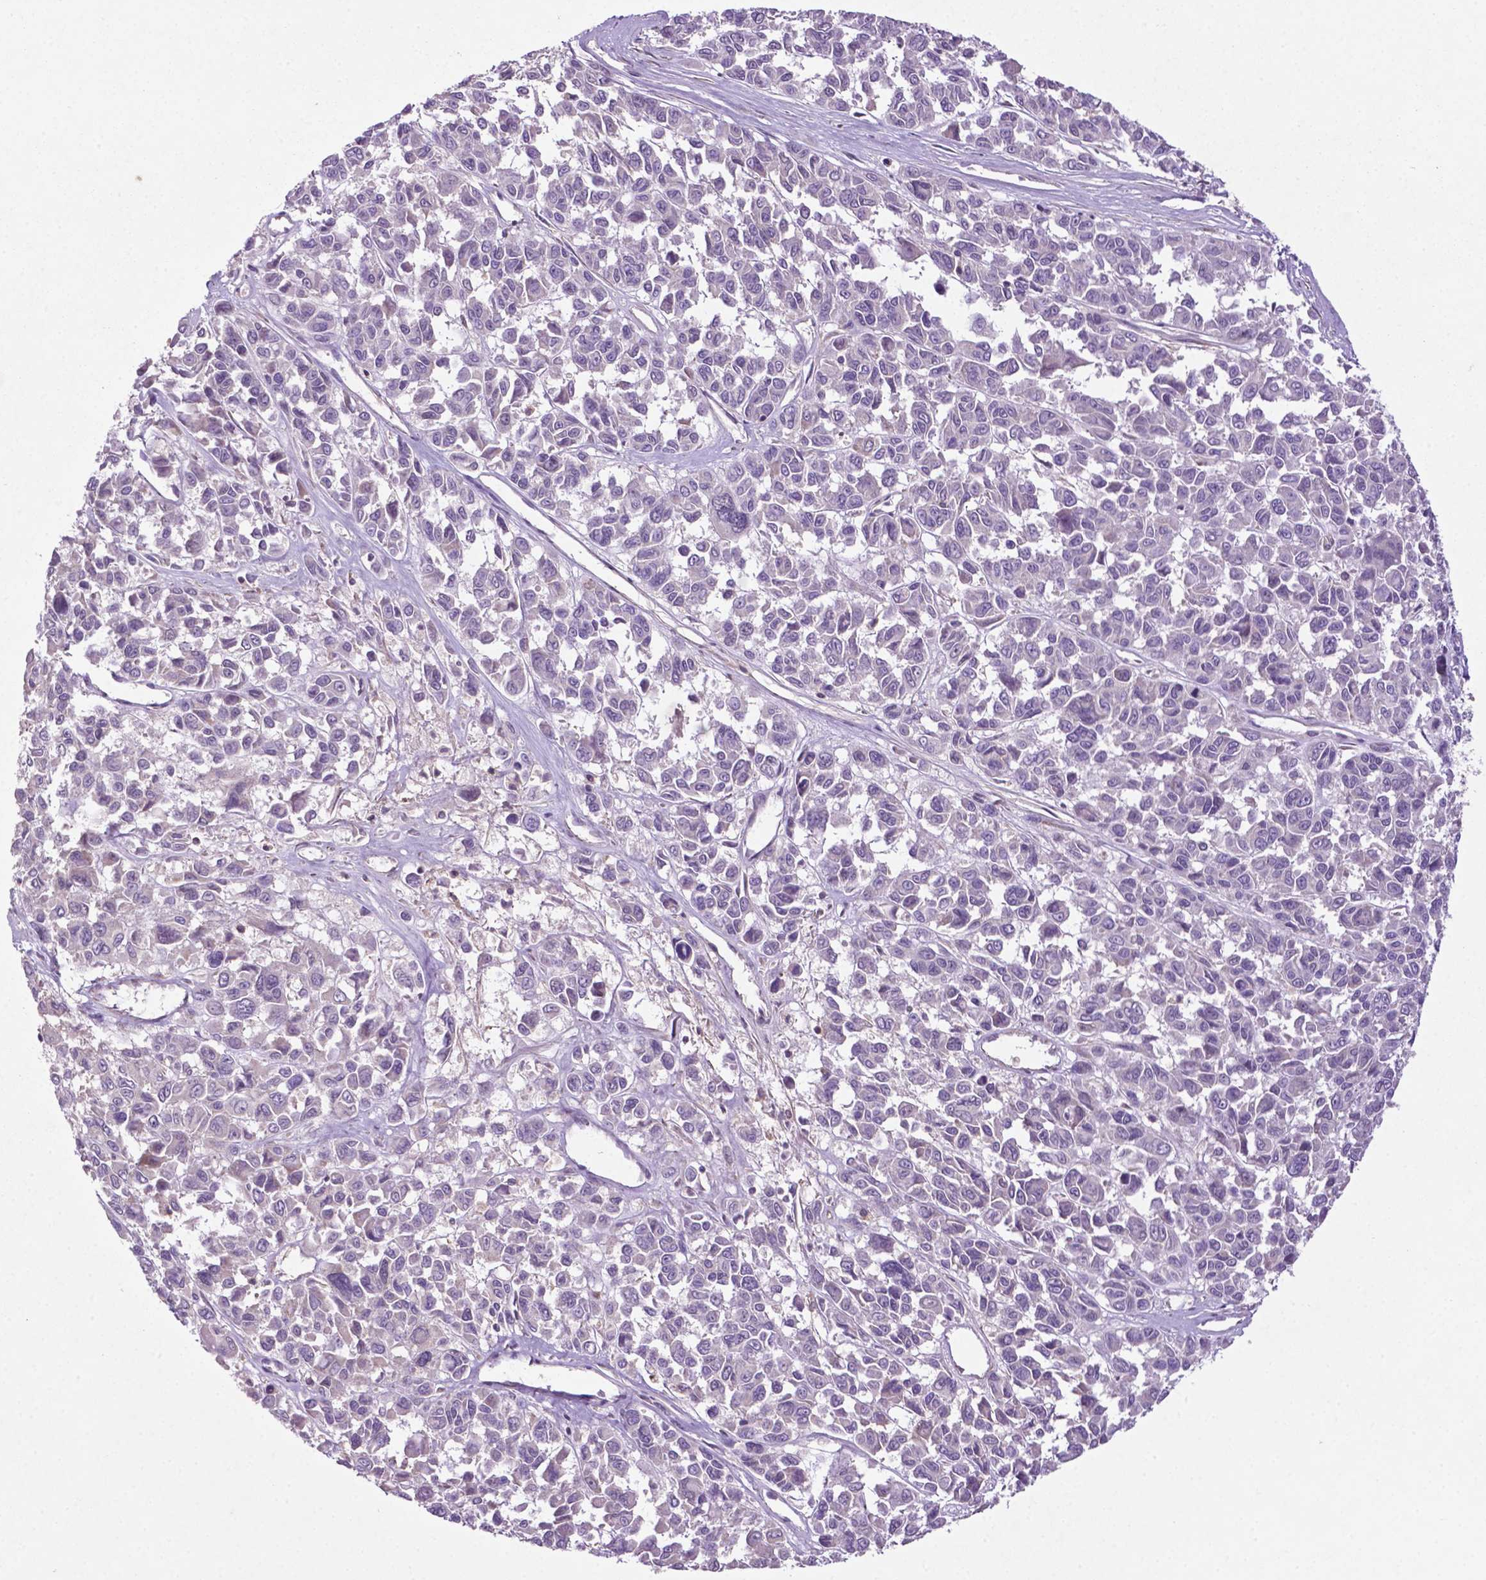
{"staining": {"intensity": "negative", "quantity": "none", "location": "none"}, "tissue": "melanoma", "cell_type": "Tumor cells", "image_type": "cancer", "snomed": [{"axis": "morphology", "description": "Malignant melanoma, NOS"}, {"axis": "topography", "description": "Skin"}], "caption": "A histopathology image of malignant melanoma stained for a protein reveals no brown staining in tumor cells. (DAB immunohistochemistry with hematoxylin counter stain).", "gene": "BMP4", "patient": {"sex": "female", "age": 66}}